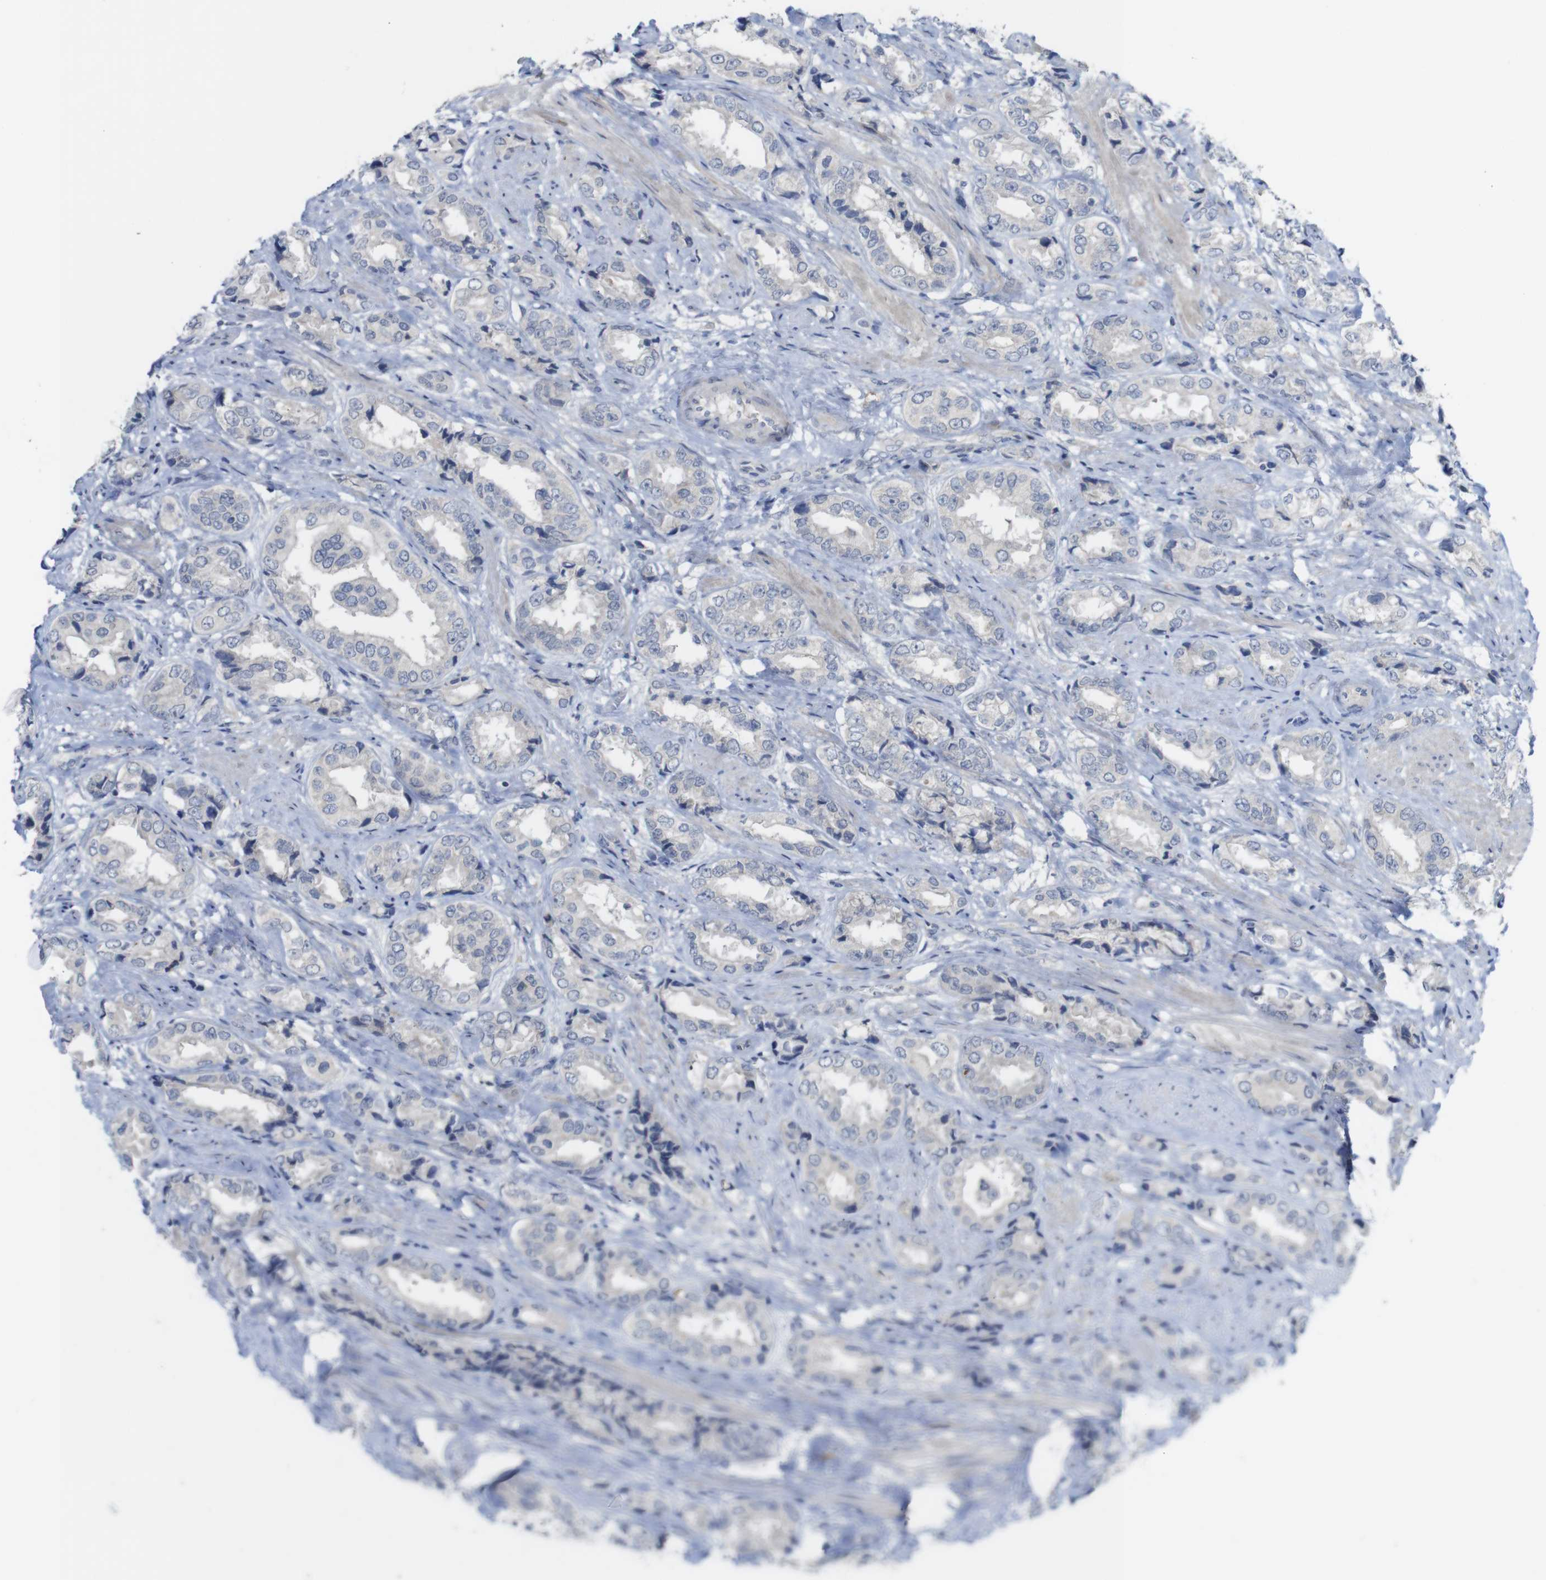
{"staining": {"intensity": "negative", "quantity": "none", "location": "none"}, "tissue": "prostate cancer", "cell_type": "Tumor cells", "image_type": "cancer", "snomed": [{"axis": "morphology", "description": "Adenocarcinoma, High grade"}, {"axis": "topography", "description": "Prostate"}], "caption": "Adenocarcinoma (high-grade) (prostate) was stained to show a protein in brown. There is no significant expression in tumor cells. The staining is performed using DAB (3,3'-diaminobenzidine) brown chromogen with nuclei counter-stained in using hematoxylin.", "gene": "SLAMF7", "patient": {"sex": "male", "age": 61}}